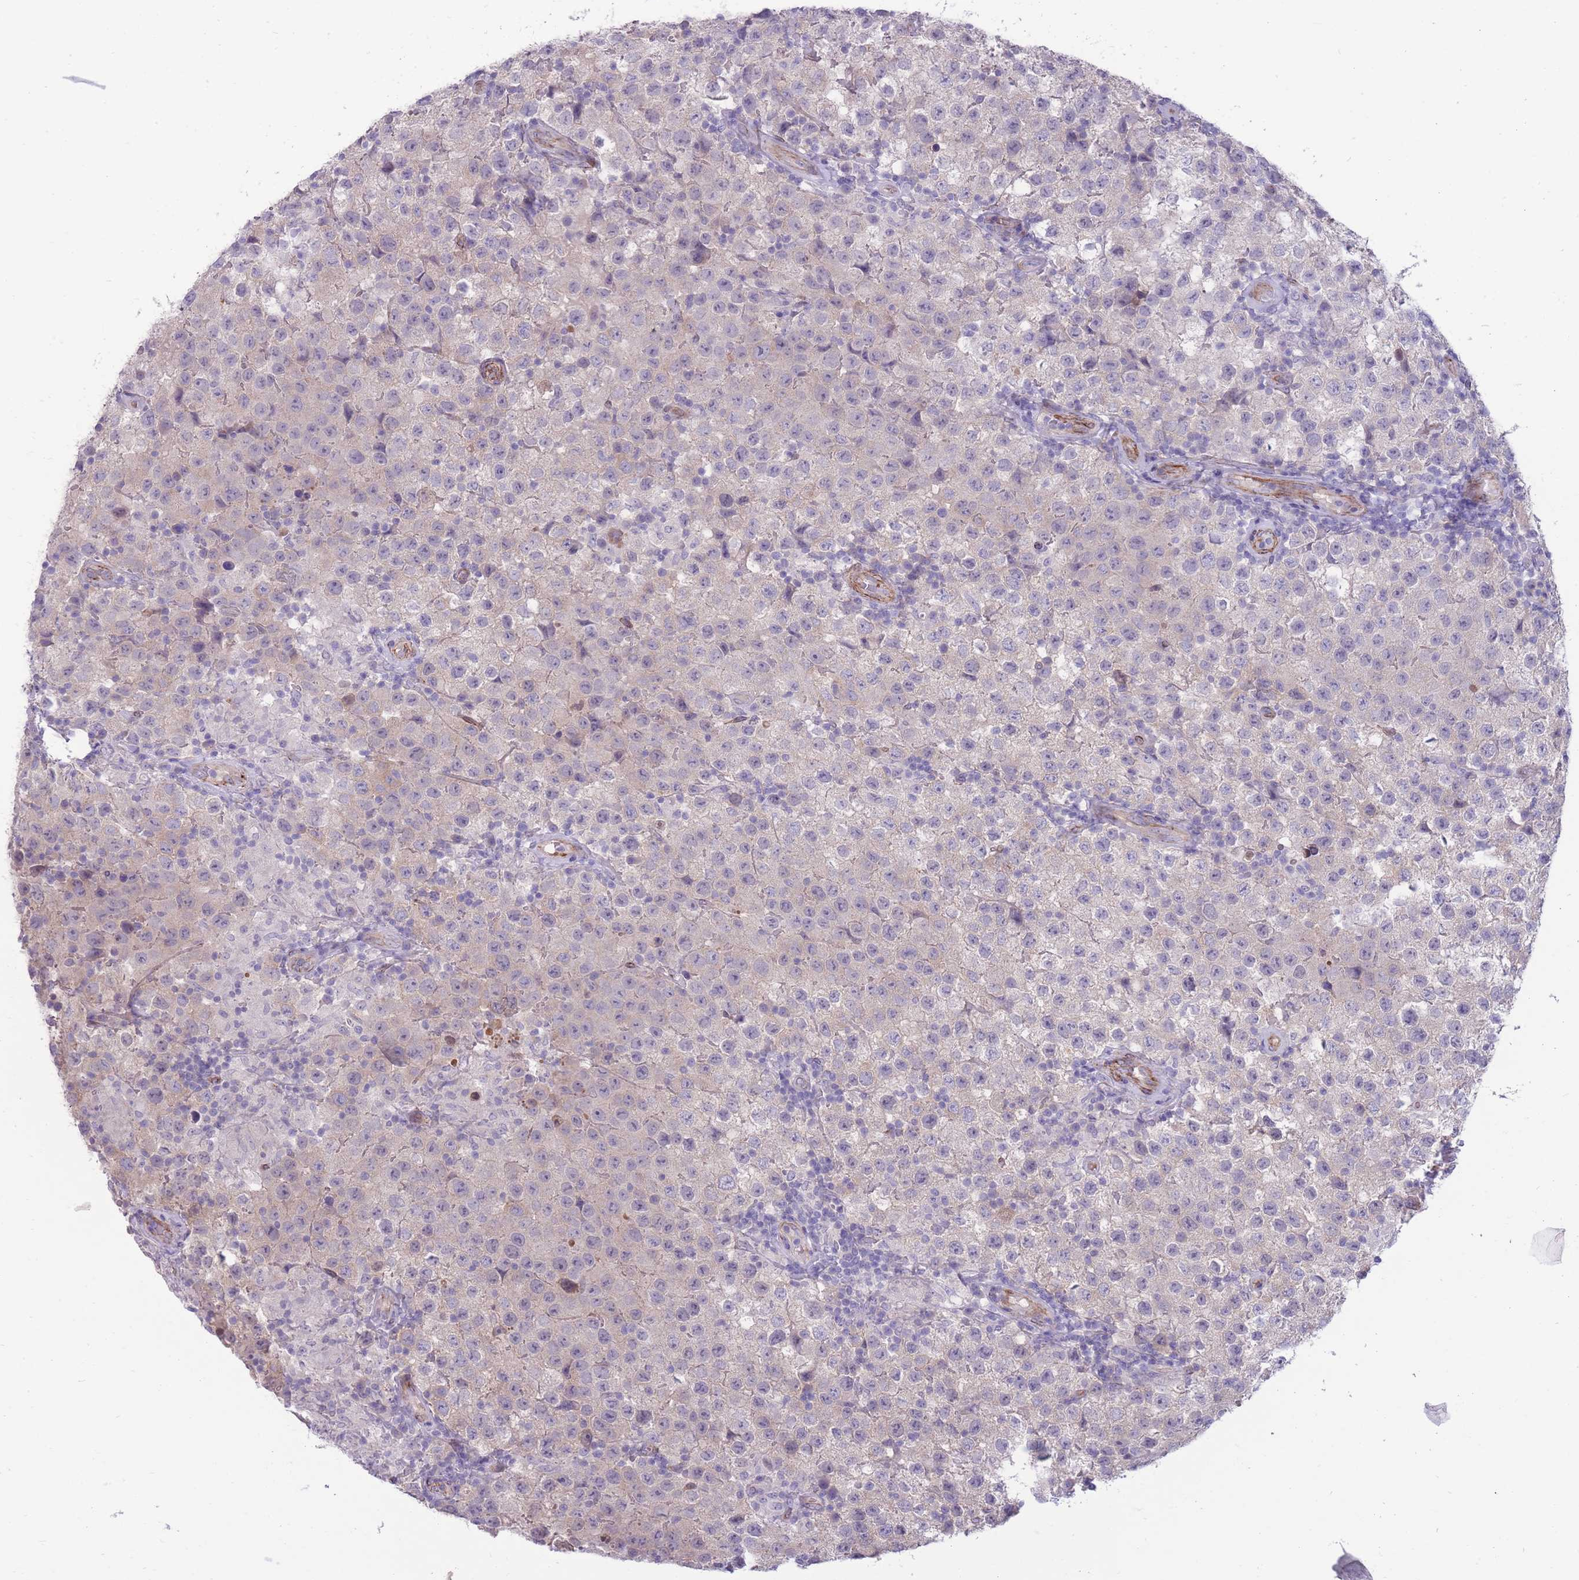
{"staining": {"intensity": "weak", "quantity": "<25%", "location": "cytoplasmic/membranous"}, "tissue": "testis cancer", "cell_type": "Tumor cells", "image_type": "cancer", "snomed": [{"axis": "morphology", "description": "Seminoma, NOS"}, {"axis": "morphology", "description": "Carcinoma, Embryonal, NOS"}, {"axis": "topography", "description": "Testis"}], "caption": "IHC micrograph of human testis cancer stained for a protein (brown), which reveals no staining in tumor cells.", "gene": "RGS11", "patient": {"sex": "male", "age": 41}}